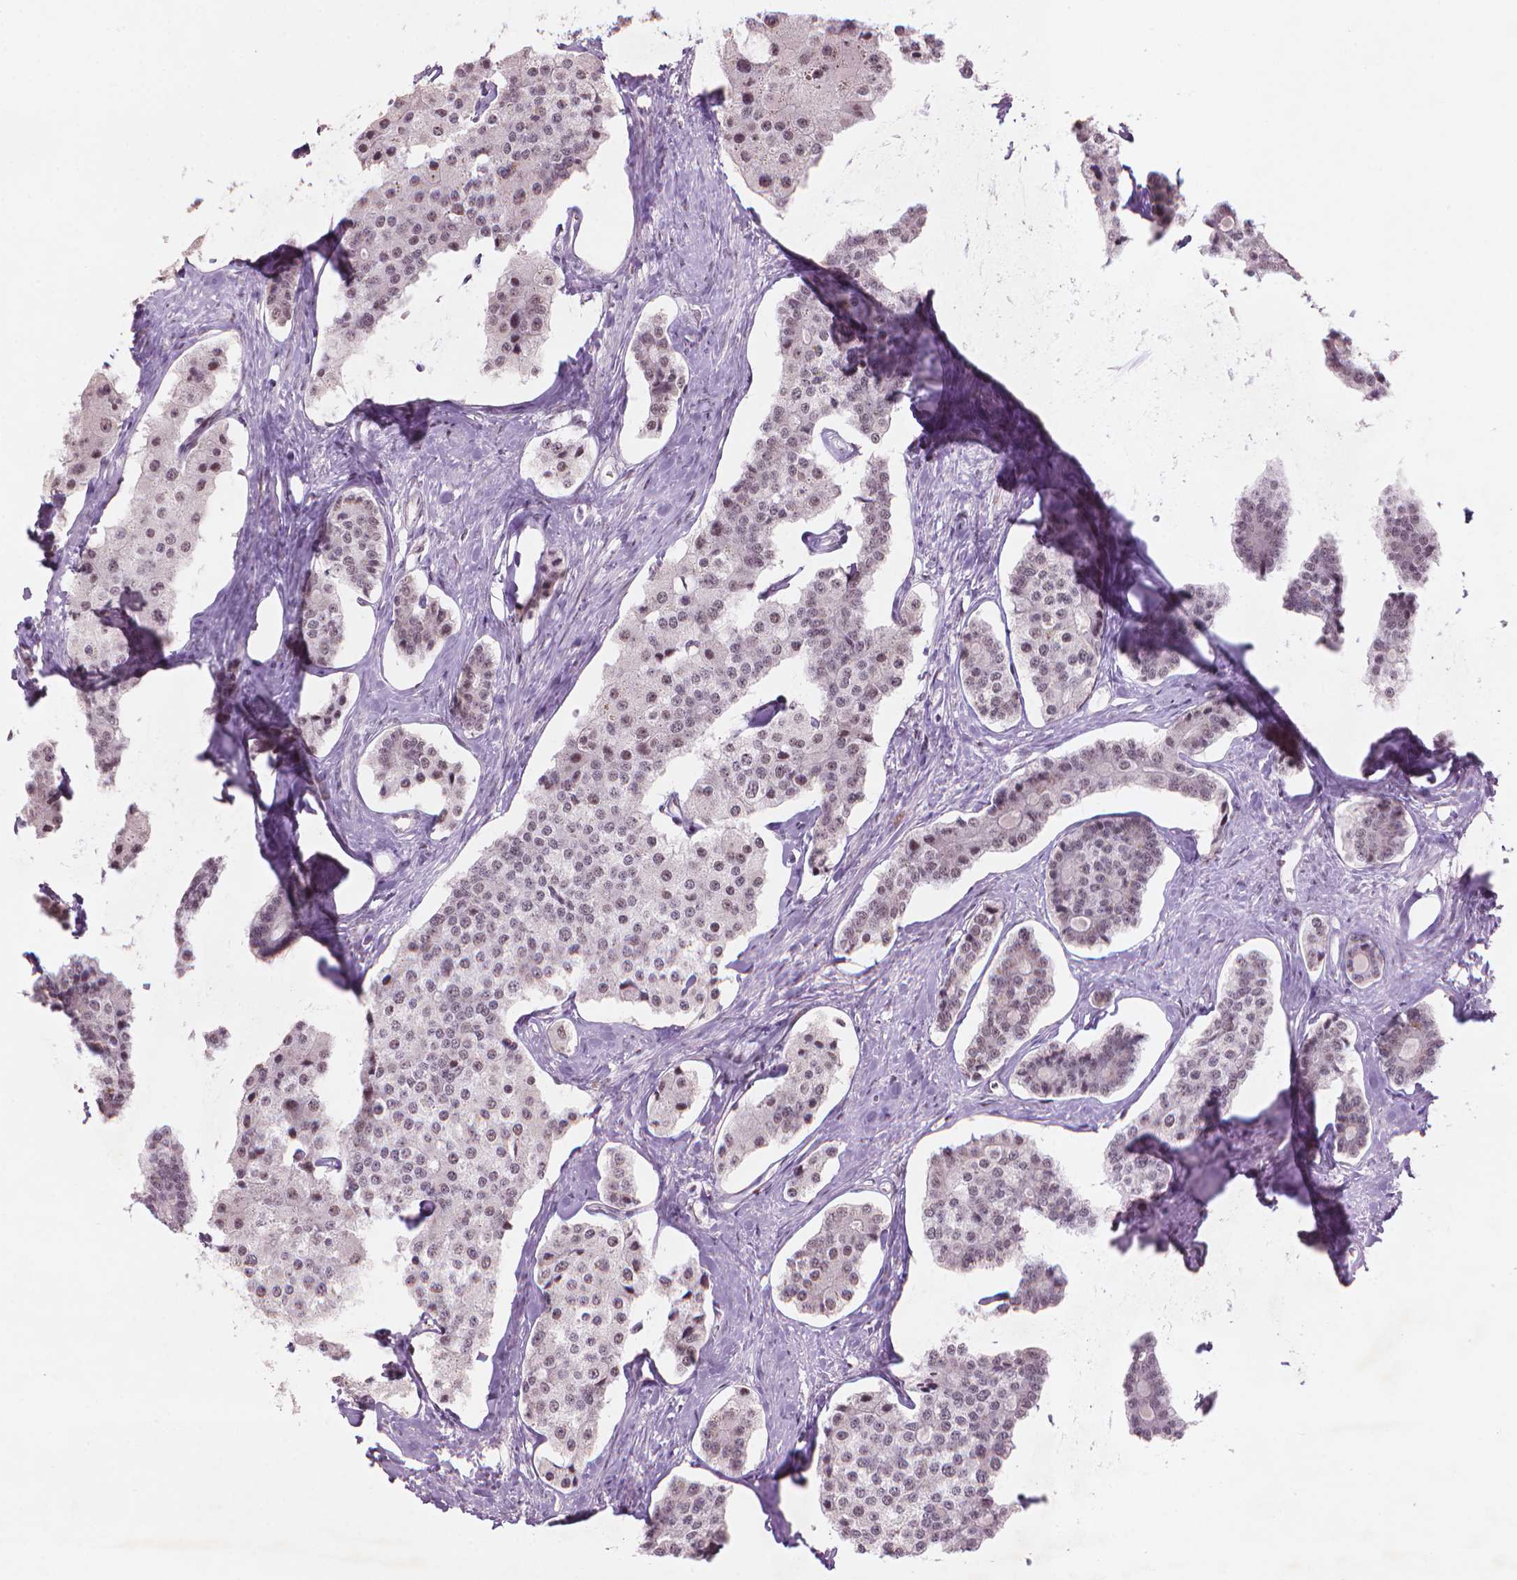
{"staining": {"intensity": "weak", "quantity": "25%-75%", "location": "nuclear"}, "tissue": "carcinoid", "cell_type": "Tumor cells", "image_type": "cancer", "snomed": [{"axis": "morphology", "description": "Carcinoid, malignant, NOS"}, {"axis": "topography", "description": "Small intestine"}], "caption": "A brown stain labels weak nuclear staining of a protein in carcinoid (malignant) tumor cells.", "gene": "HES7", "patient": {"sex": "female", "age": 65}}